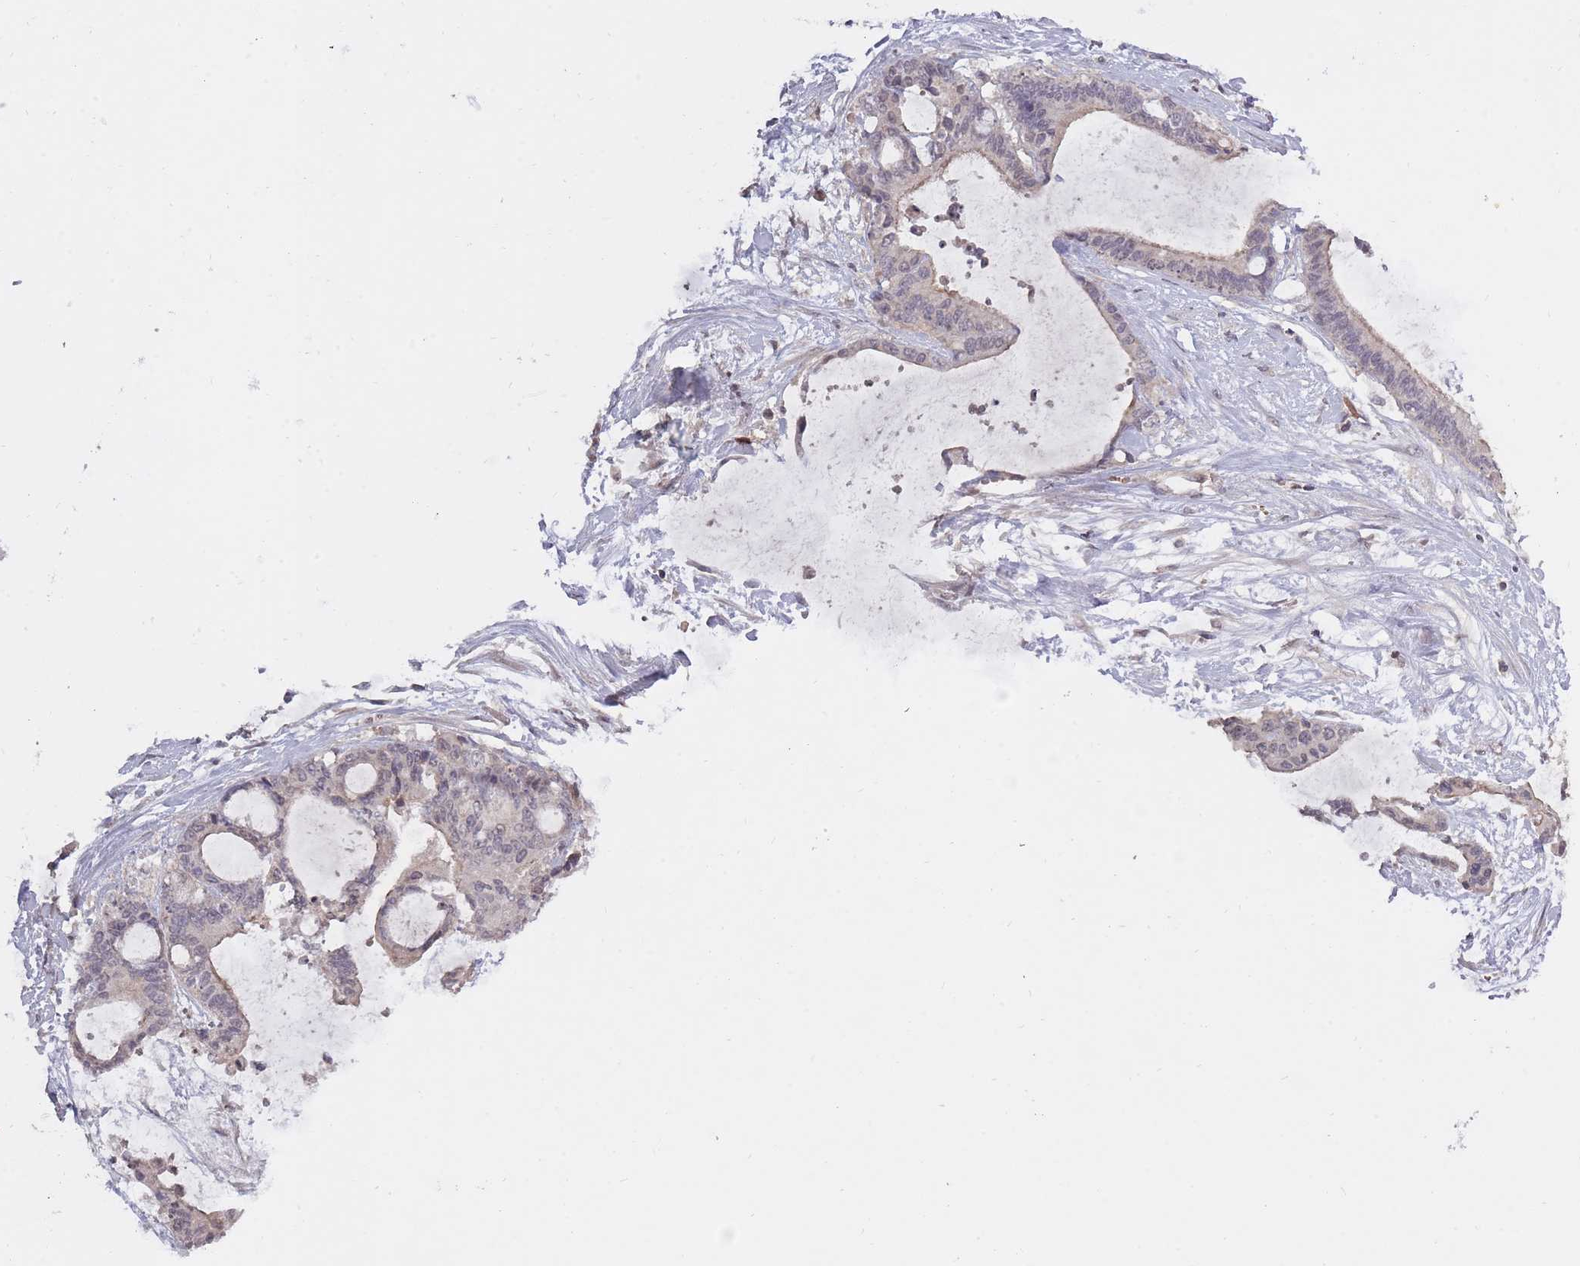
{"staining": {"intensity": "negative", "quantity": "none", "location": "none"}, "tissue": "liver cancer", "cell_type": "Tumor cells", "image_type": "cancer", "snomed": [{"axis": "morphology", "description": "Normal tissue, NOS"}, {"axis": "morphology", "description": "Cholangiocarcinoma"}, {"axis": "topography", "description": "Liver"}, {"axis": "topography", "description": "Peripheral nerve tissue"}], "caption": "DAB immunohistochemical staining of liver cholangiocarcinoma exhibits no significant staining in tumor cells. (DAB (3,3'-diaminobenzidine) immunohistochemistry with hematoxylin counter stain).", "gene": "ADCYAP1R1", "patient": {"sex": "female", "age": 73}}